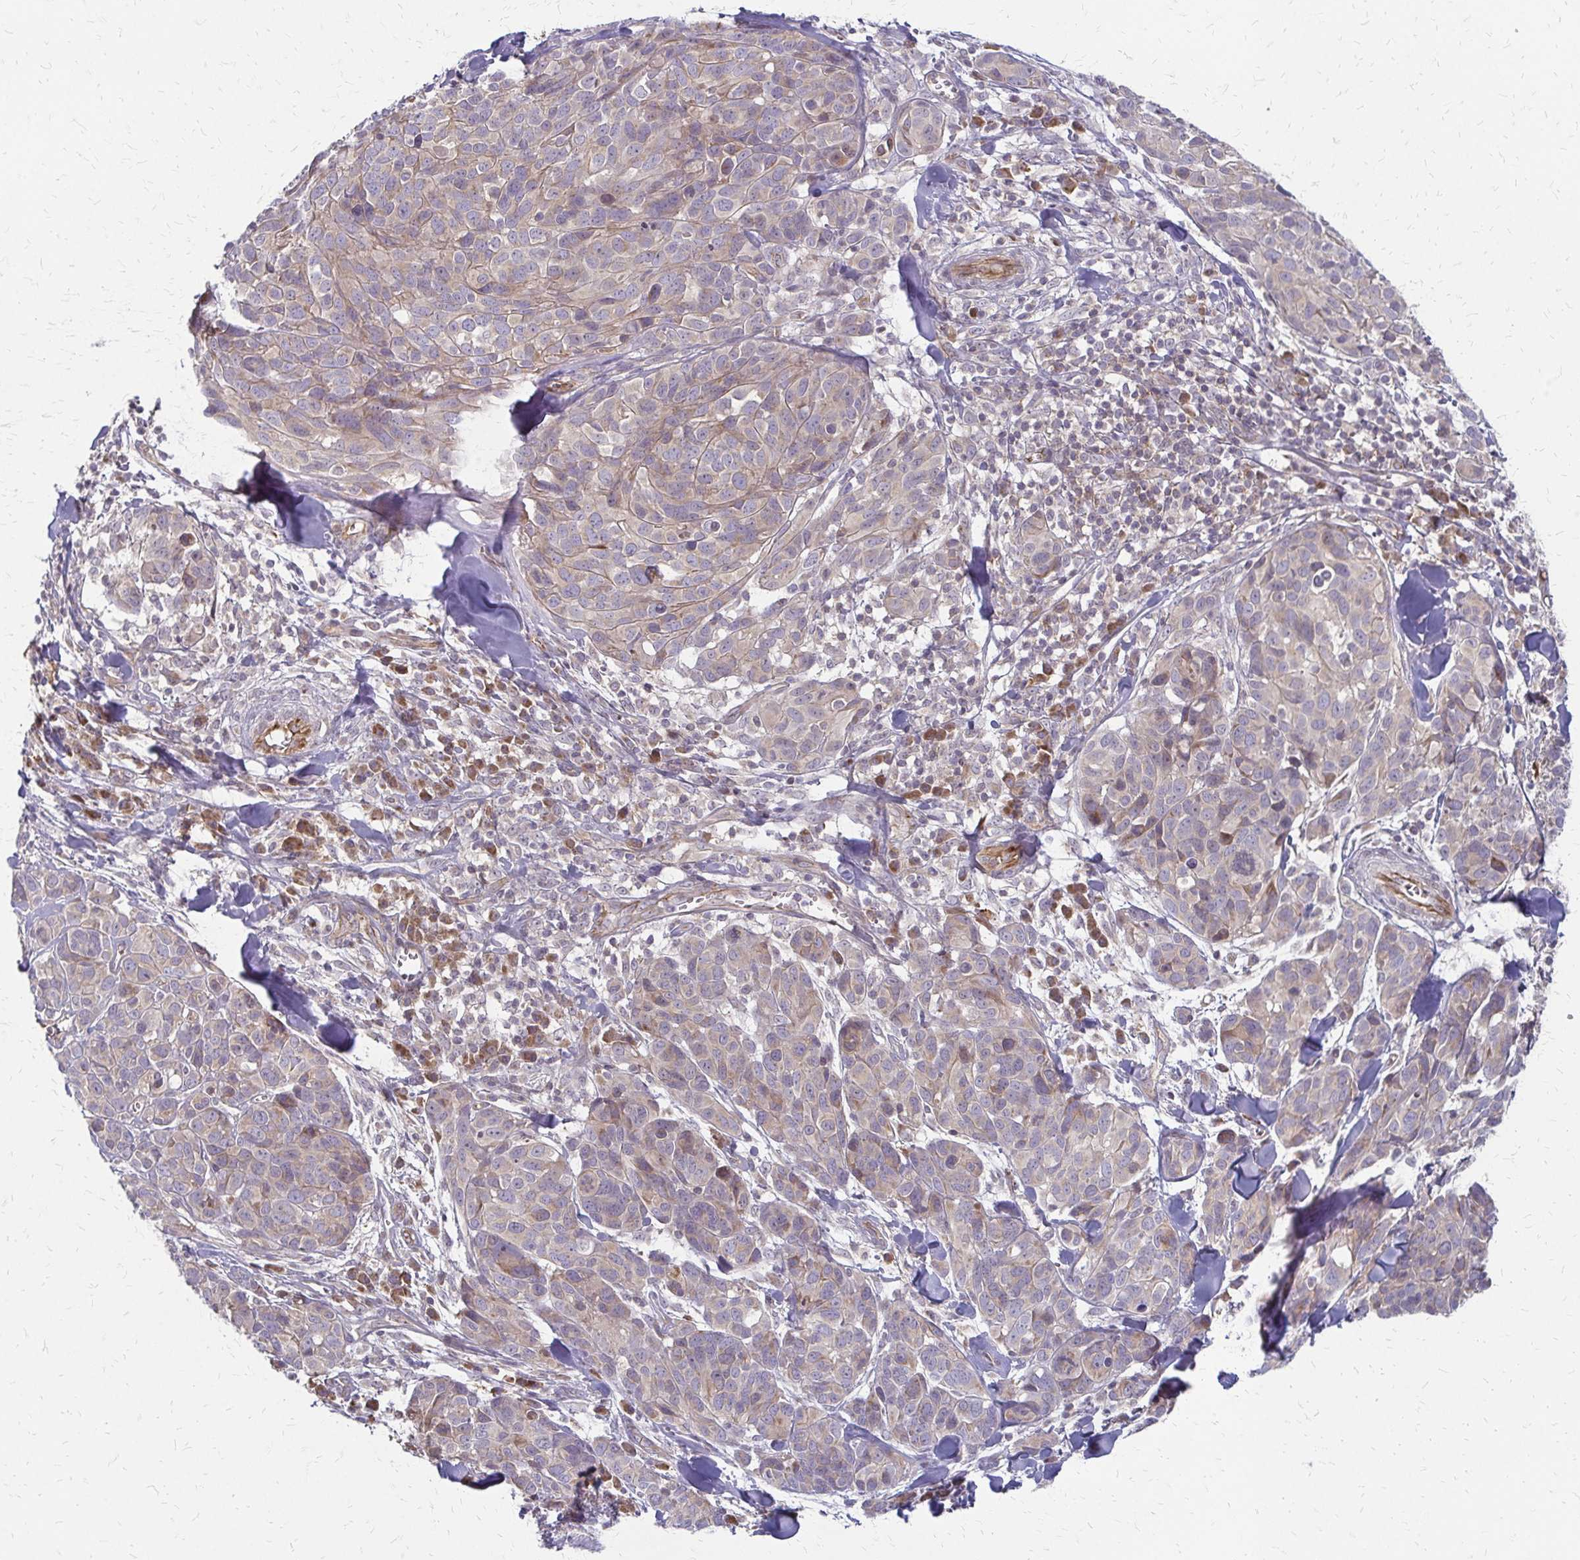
{"staining": {"intensity": "weak", "quantity": "<25%", "location": "cytoplasmic/membranous"}, "tissue": "melanoma", "cell_type": "Tumor cells", "image_type": "cancer", "snomed": [{"axis": "morphology", "description": "Malignant melanoma, NOS"}, {"axis": "topography", "description": "Skin"}], "caption": "Immunohistochemistry (IHC) micrograph of malignant melanoma stained for a protein (brown), which displays no positivity in tumor cells.", "gene": "ZNF383", "patient": {"sex": "male", "age": 51}}